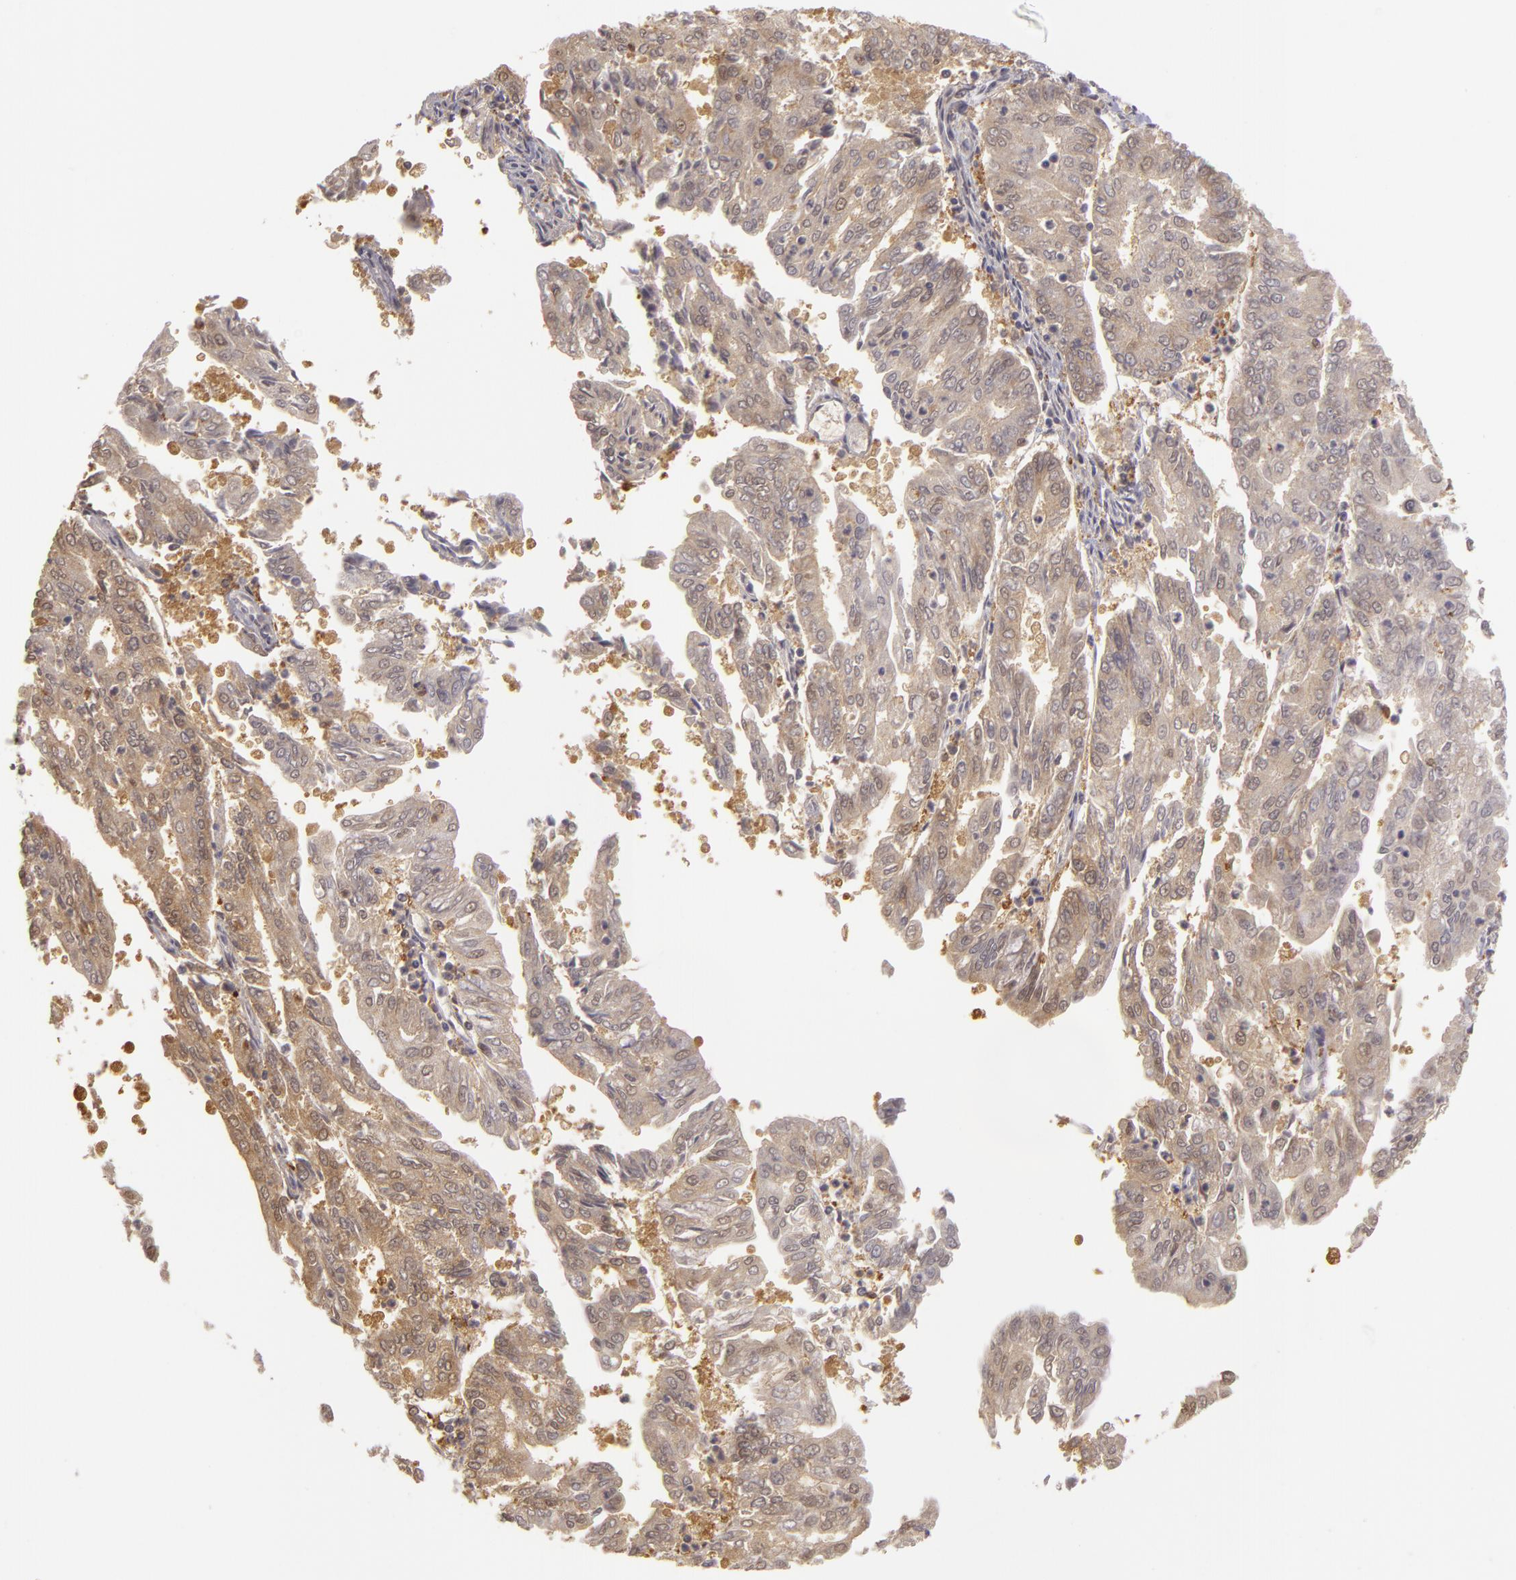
{"staining": {"intensity": "weak", "quantity": "25%-75%", "location": "cytoplasmic/membranous"}, "tissue": "endometrial cancer", "cell_type": "Tumor cells", "image_type": "cancer", "snomed": [{"axis": "morphology", "description": "Adenocarcinoma, NOS"}, {"axis": "topography", "description": "Endometrium"}], "caption": "This is an image of immunohistochemistry staining of endometrial adenocarcinoma, which shows weak positivity in the cytoplasmic/membranous of tumor cells.", "gene": "GNPDA1", "patient": {"sex": "female", "age": 79}}